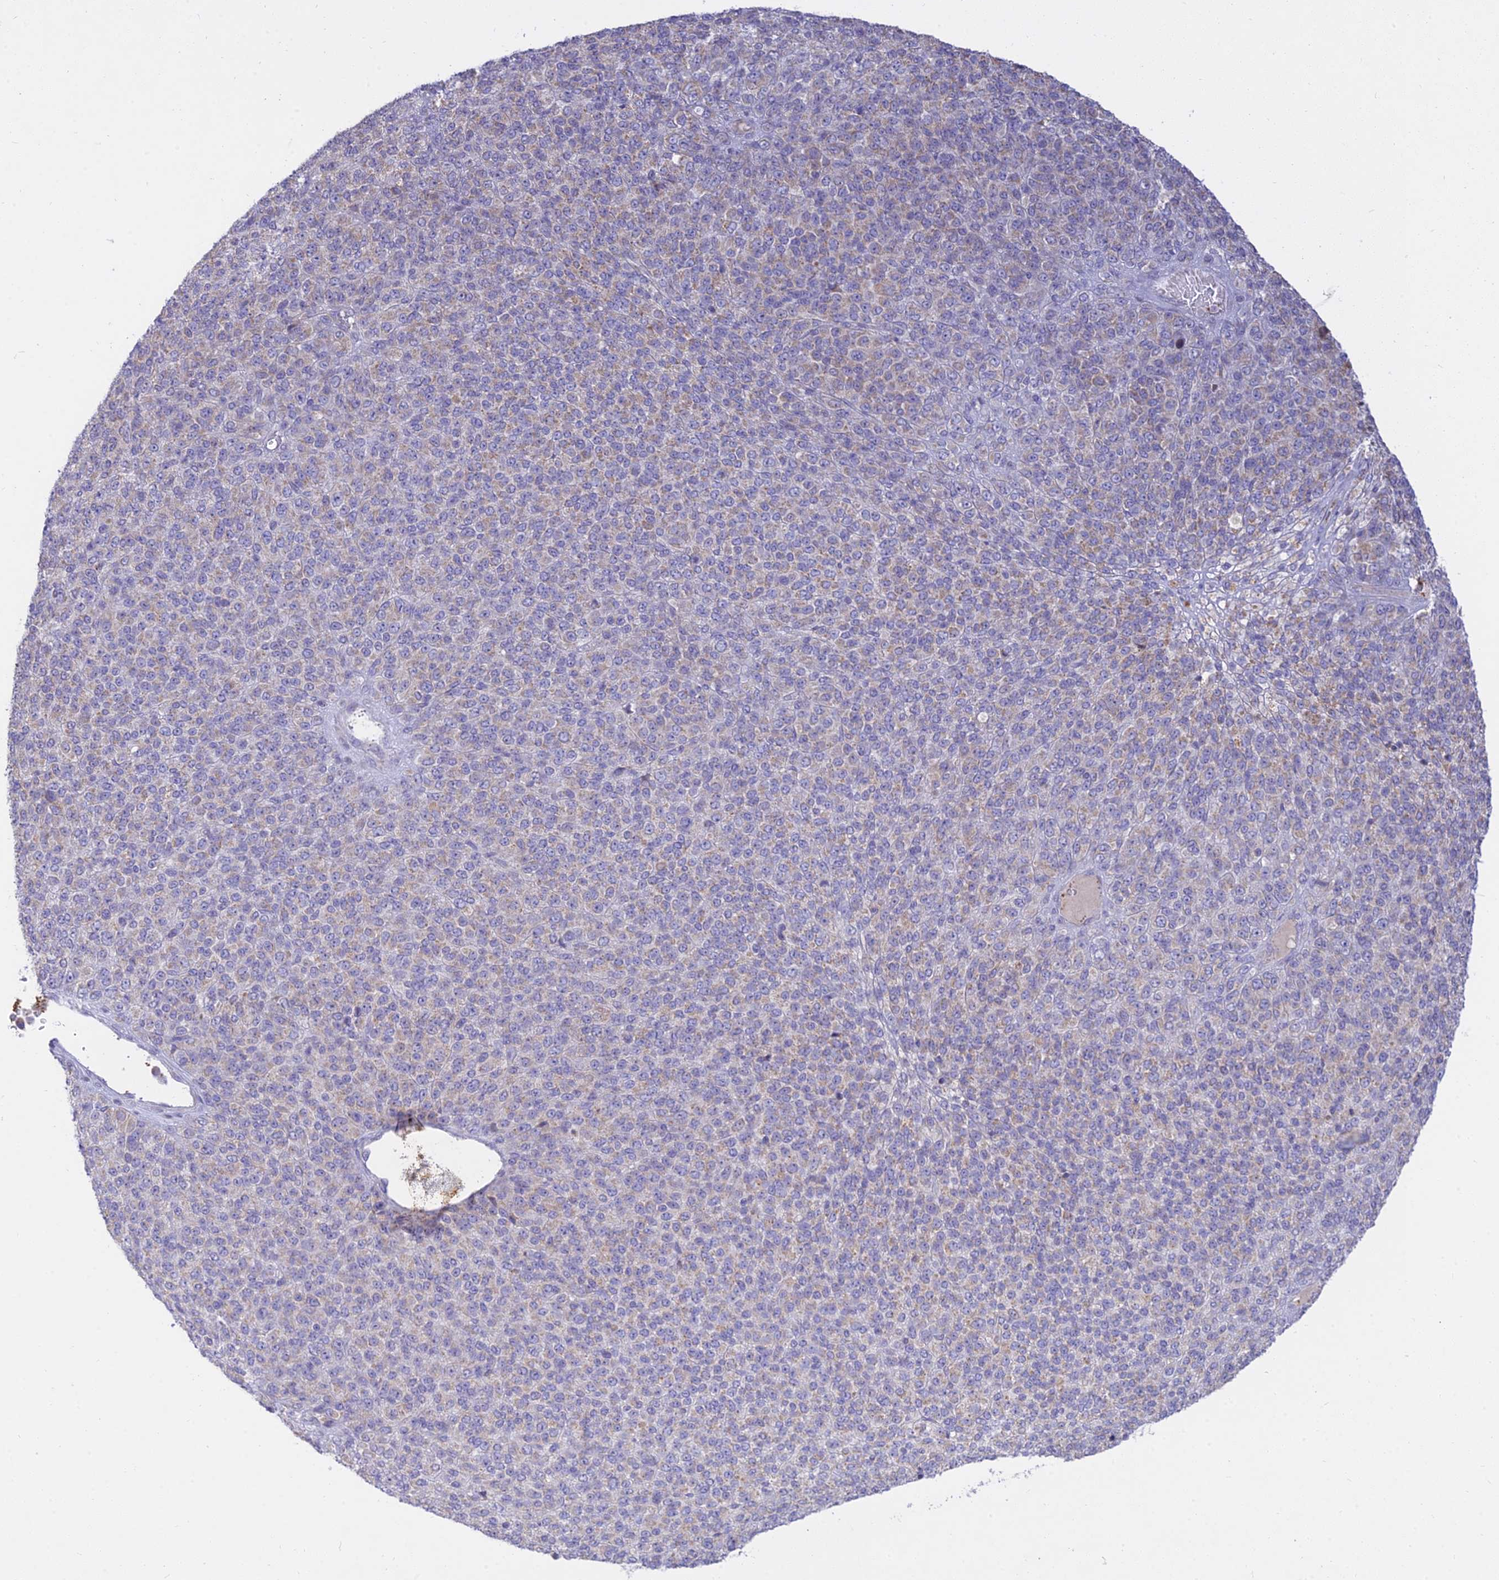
{"staining": {"intensity": "negative", "quantity": "none", "location": "none"}, "tissue": "melanoma", "cell_type": "Tumor cells", "image_type": "cancer", "snomed": [{"axis": "morphology", "description": "Malignant melanoma, Metastatic site"}, {"axis": "topography", "description": "Brain"}], "caption": "There is no significant positivity in tumor cells of melanoma.", "gene": "TMEM40", "patient": {"sex": "female", "age": 56}}